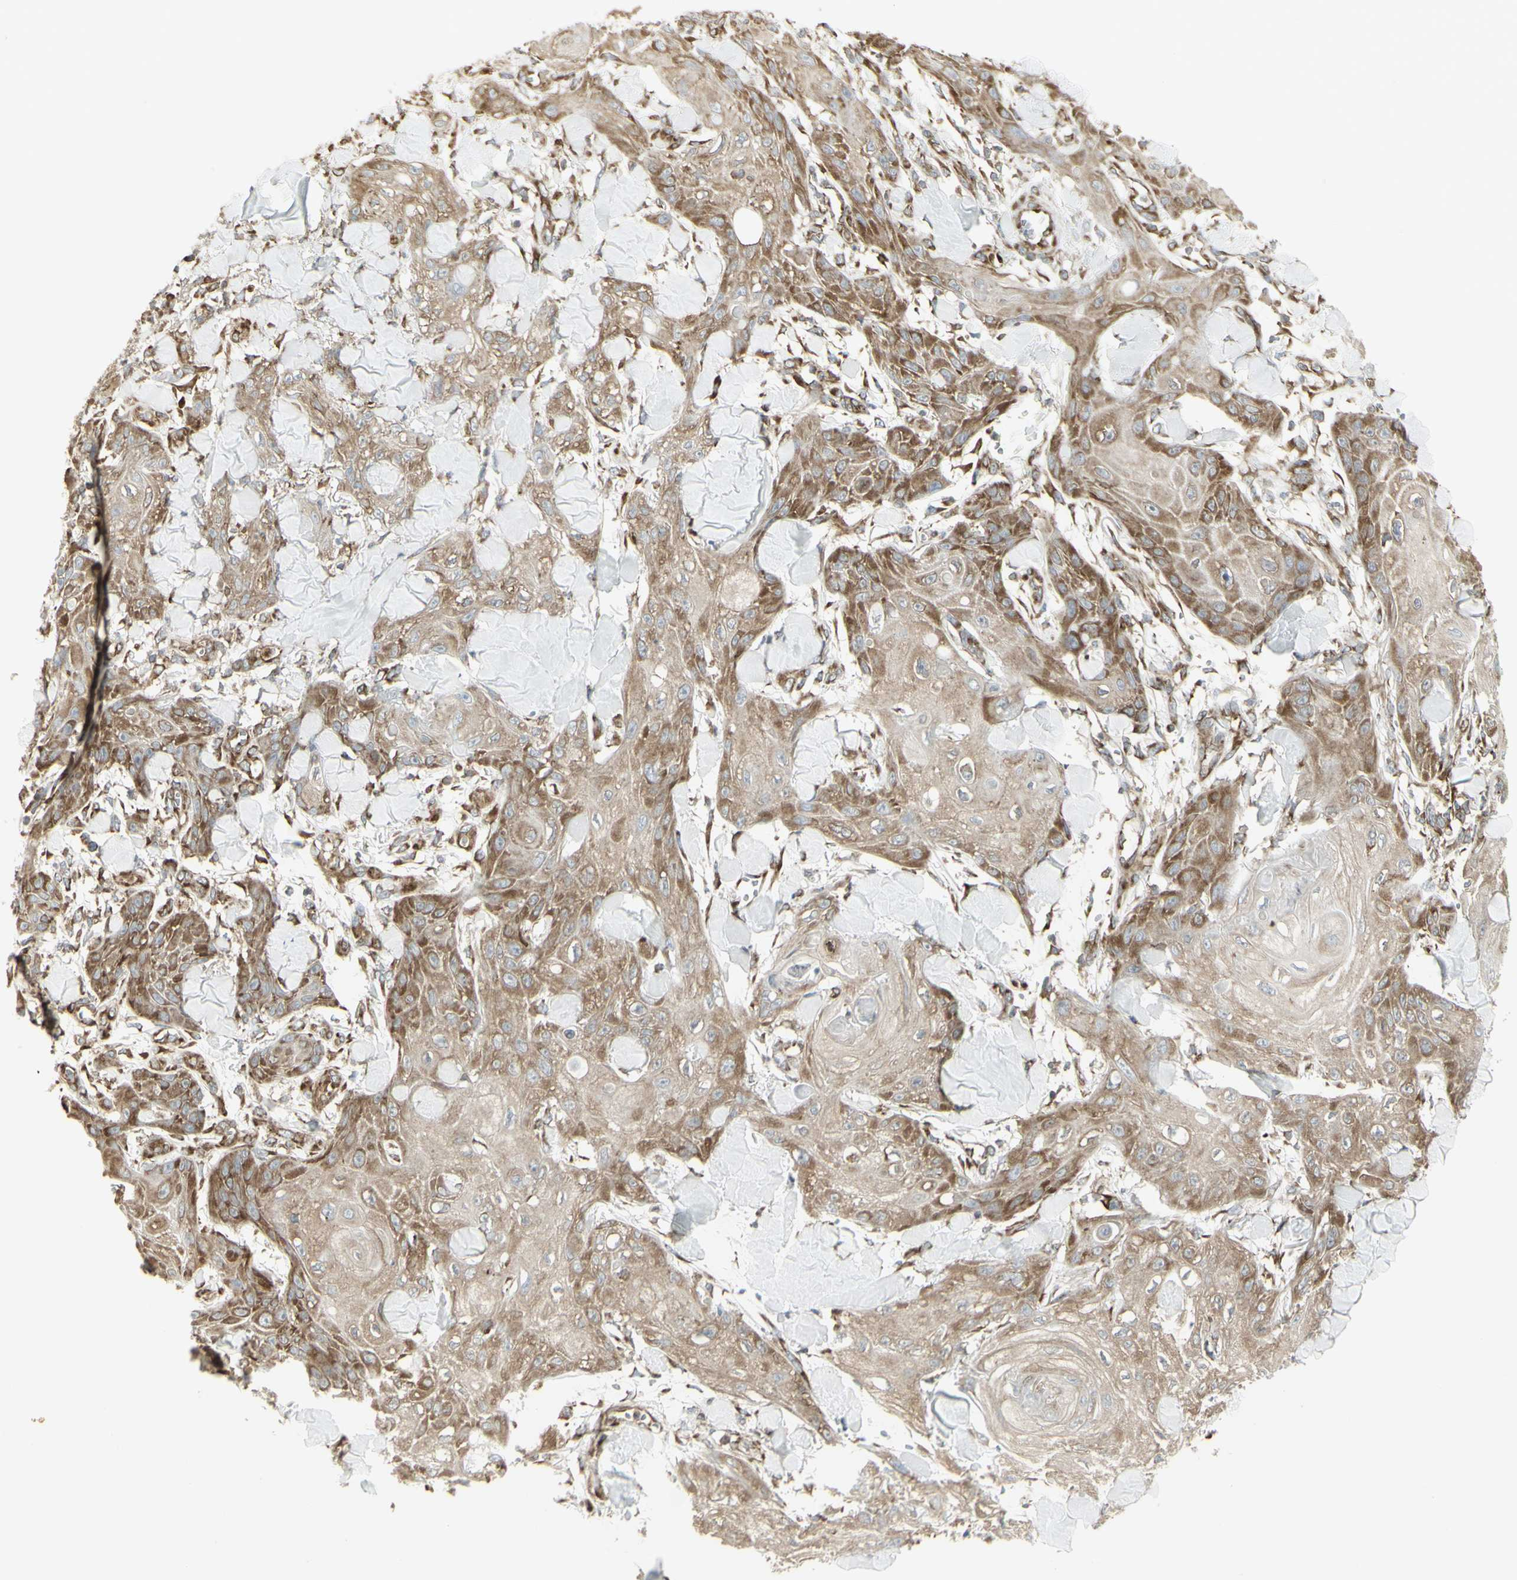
{"staining": {"intensity": "moderate", "quantity": ">75%", "location": "cytoplasmic/membranous"}, "tissue": "skin cancer", "cell_type": "Tumor cells", "image_type": "cancer", "snomed": [{"axis": "morphology", "description": "Squamous cell carcinoma, NOS"}, {"axis": "topography", "description": "Skin"}], "caption": "A brown stain shows moderate cytoplasmic/membranous positivity of a protein in skin cancer tumor cells. The protein is shown in brown color, while the nuclei are stained blue.", "gene": "FKBP3", "patient": {"sex": "male", "age": 74}}